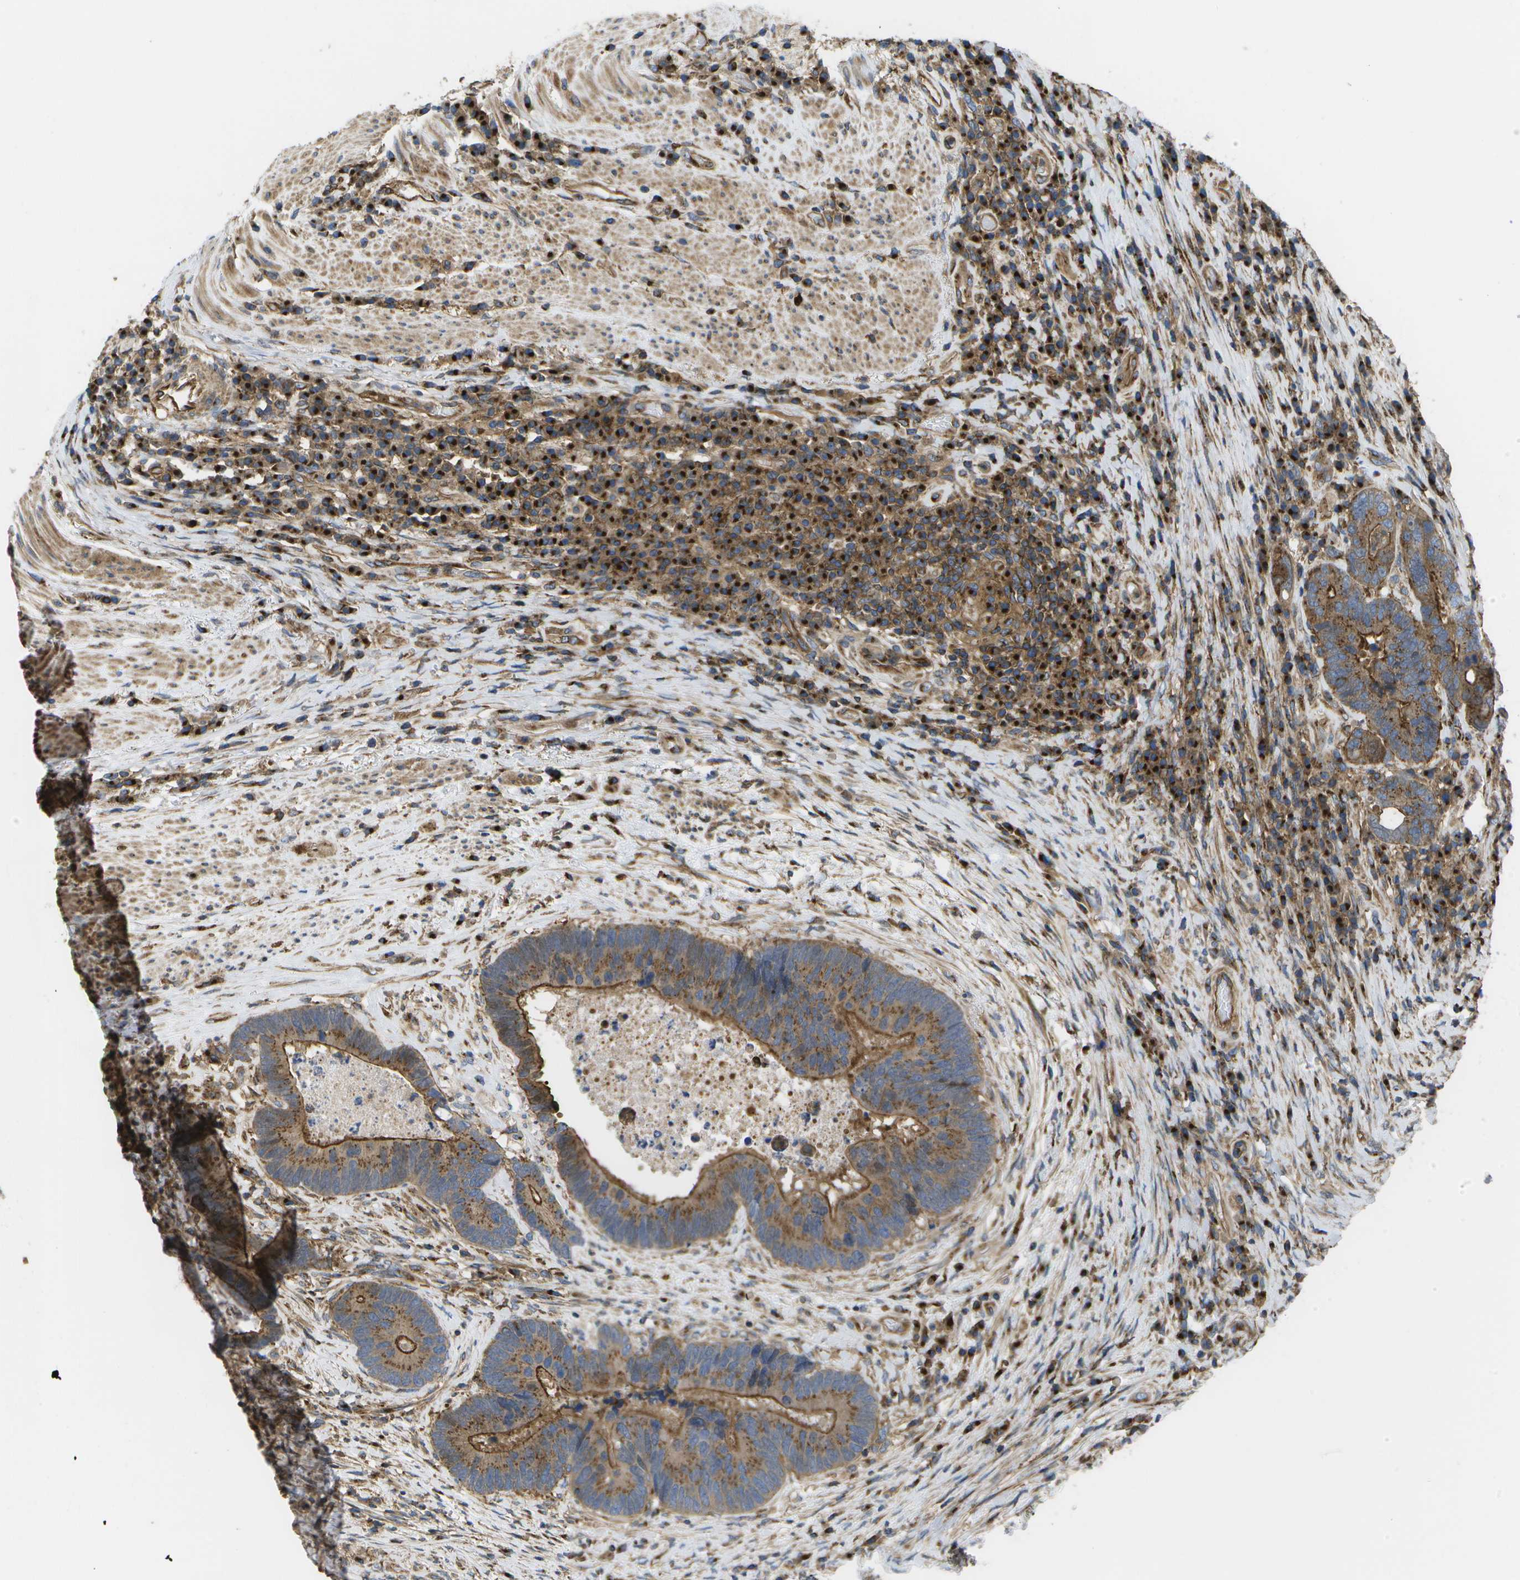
{"staining": {"intensity": "moderate", "quantity": ">75%", "location": "cytoplasmic/membranous"}, "tissue": "colorectal cancer", "cell_type": "Tumor cells", "image_type": "cancer", "snomed": [{"axis": "morphology", "description": "Adenocarcinoma, NOS"}, {"axis": "topography", "description": "Rectum"}], "caption": "Immunohistochemistry (IHC) photomicrograph of adenocarcinoma (colorectal) stained for a protein (brown), which shows medium levels of moderate cytoplasmic/membranous staining in approximately >75% of tumor cells.", "gene": "BST2", "patient": {"sex": "female", "age": 89}}